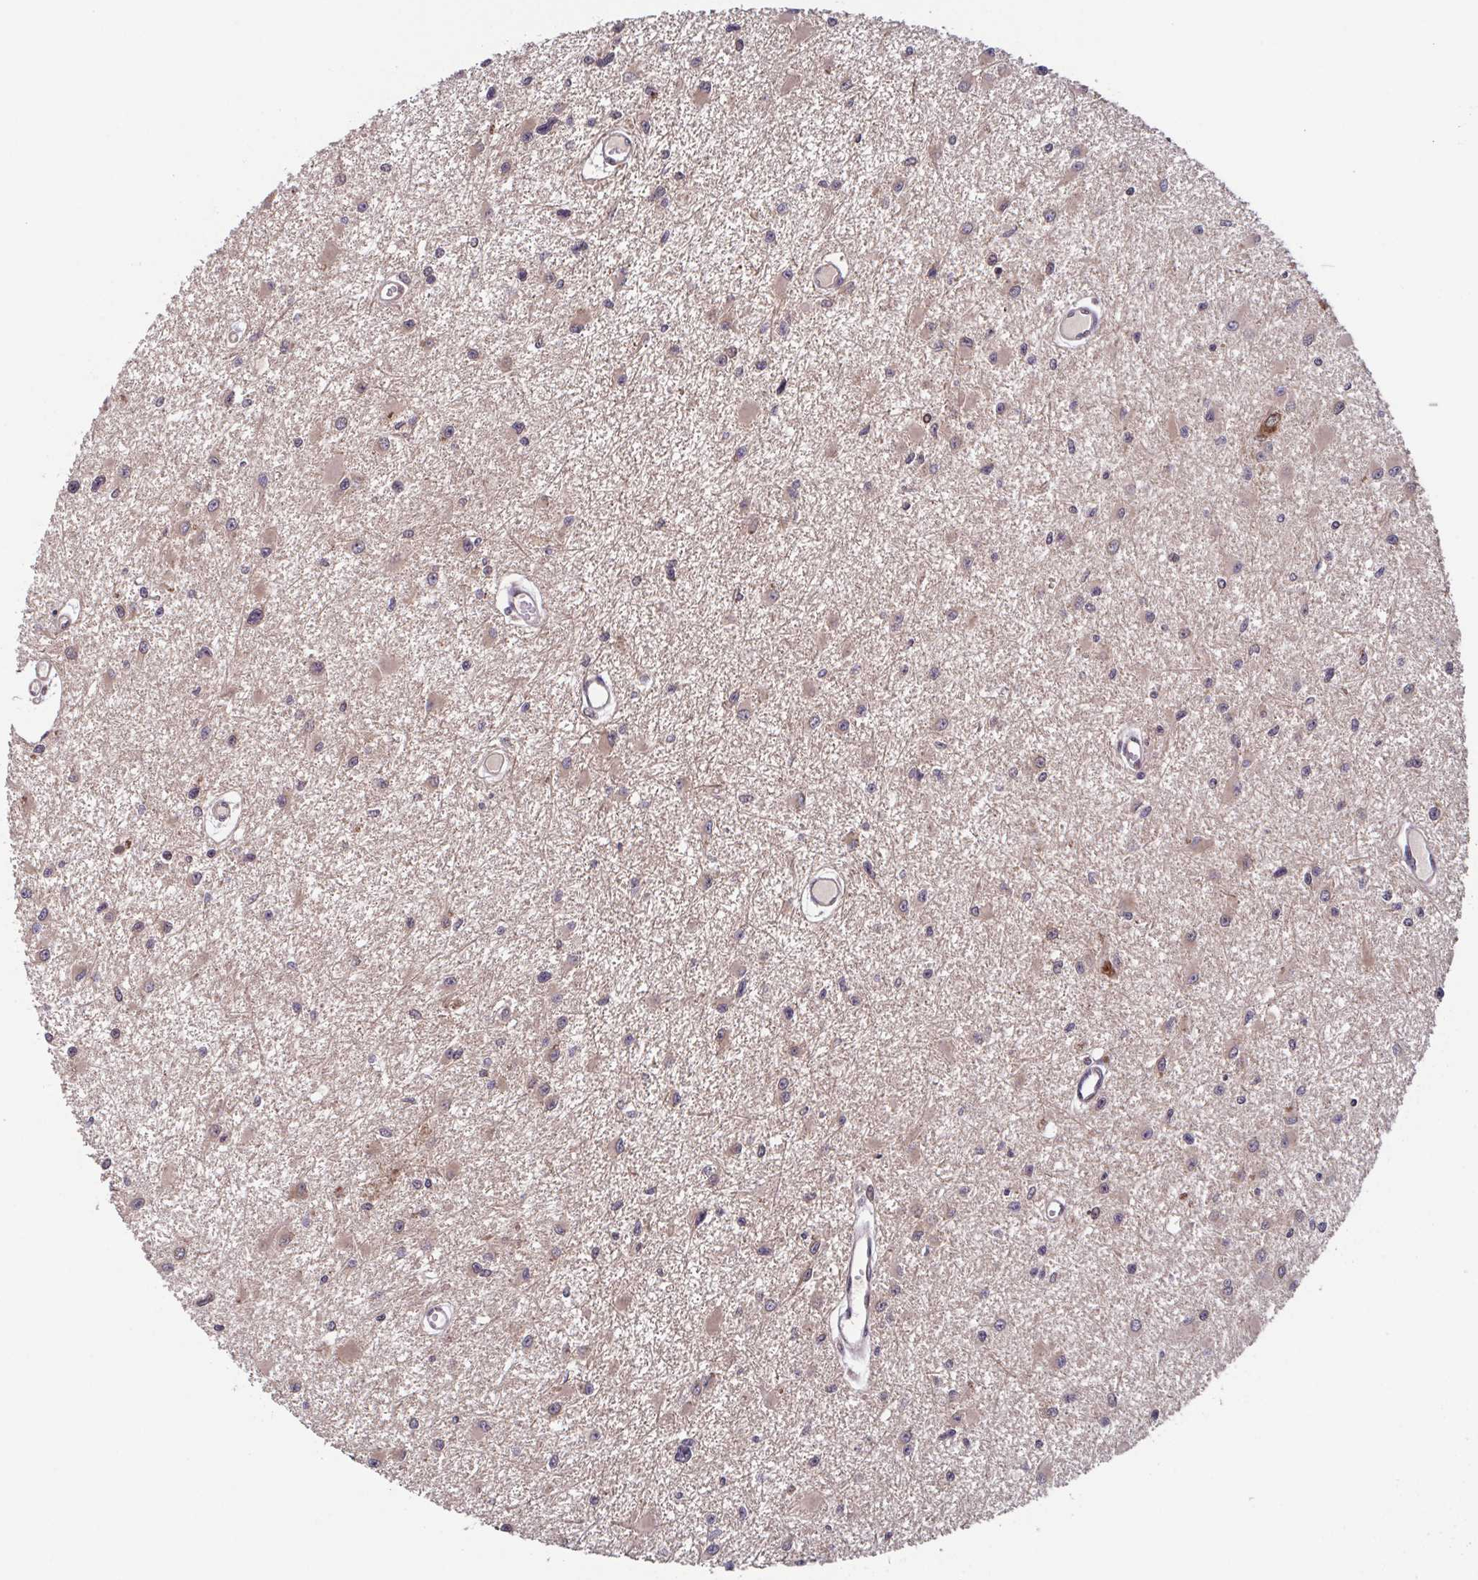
{"staining": {"intensity": "weak", "quantity": "25%-75%", "location": "cytoplasmic/membranous"}, "tissue": "glioma", "cell_type": "Tumor cells", "image_type": "cancer", "snomed": [{"axis": "morphology", "description": "Glioma, malignant, High grade"}, {"axis": "topography", "description": "Brain"}], "caption": "Weak cytoplasmic/membranous expression is appreciated in about 25%-75% of tumor cells in glioma.", "gene": "TTC19", "patient": {"sex": "male", "age": 54}}